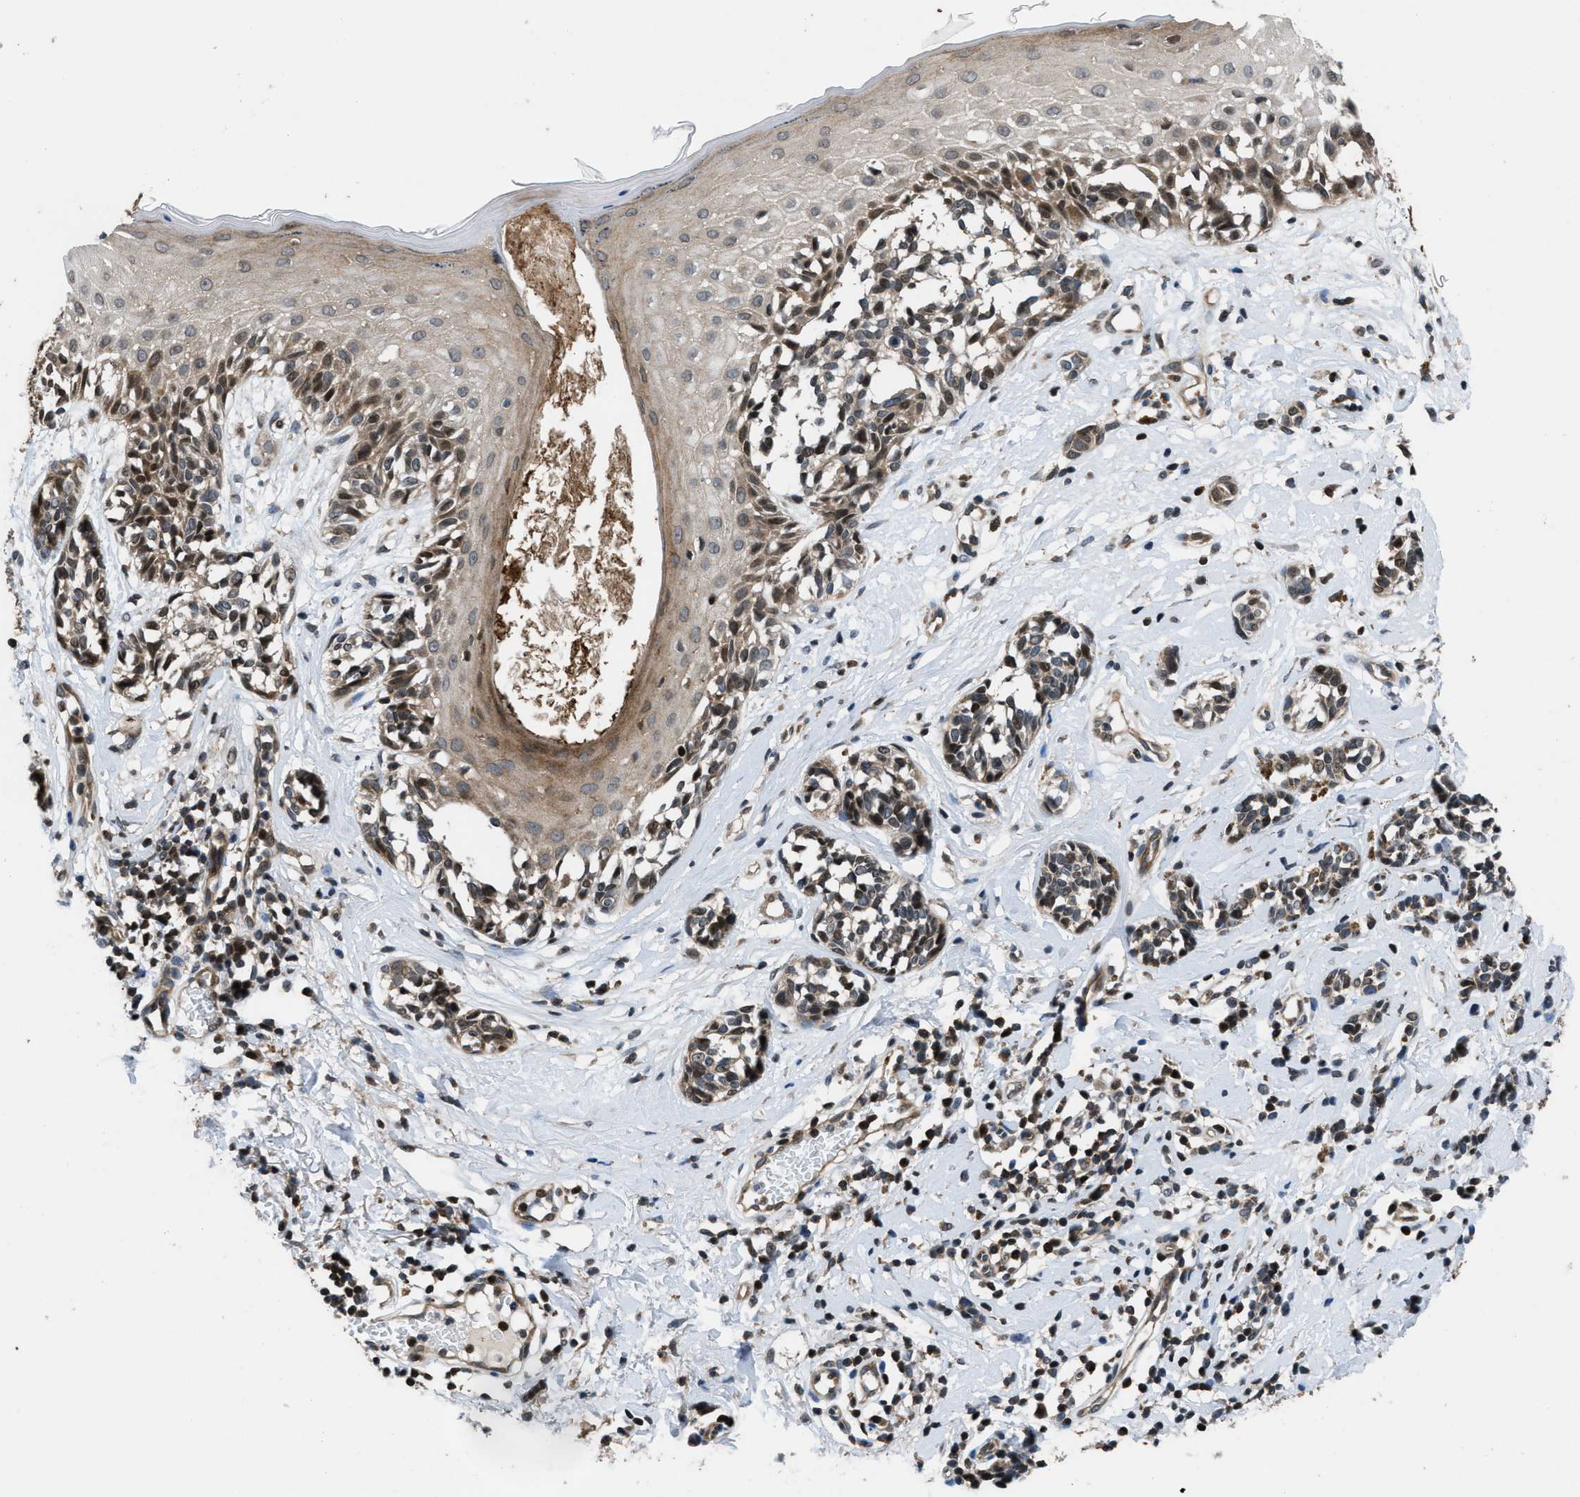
{"staining": {"intensity": "weak", "quantity": "25%-75%", "location": "cytoplasmic/membranous,nuclear"}, "tissue": "melanoma", "cell_type": "Tumor cells", "image_type": "cancer", "snomed": [{"axis": "morphology", "description": "Malignant melanoma, NOS"}, {"axis": "topography", "description": "Skin"}], "caption": "Melanoma stained with a brown dye demonstrates weak cytoplasmic/membranous and nuclear positive expression in about 25%-75% of tumor cells.", "gene": "CTBS", "patient": {"sex": "male", "age": 64}}